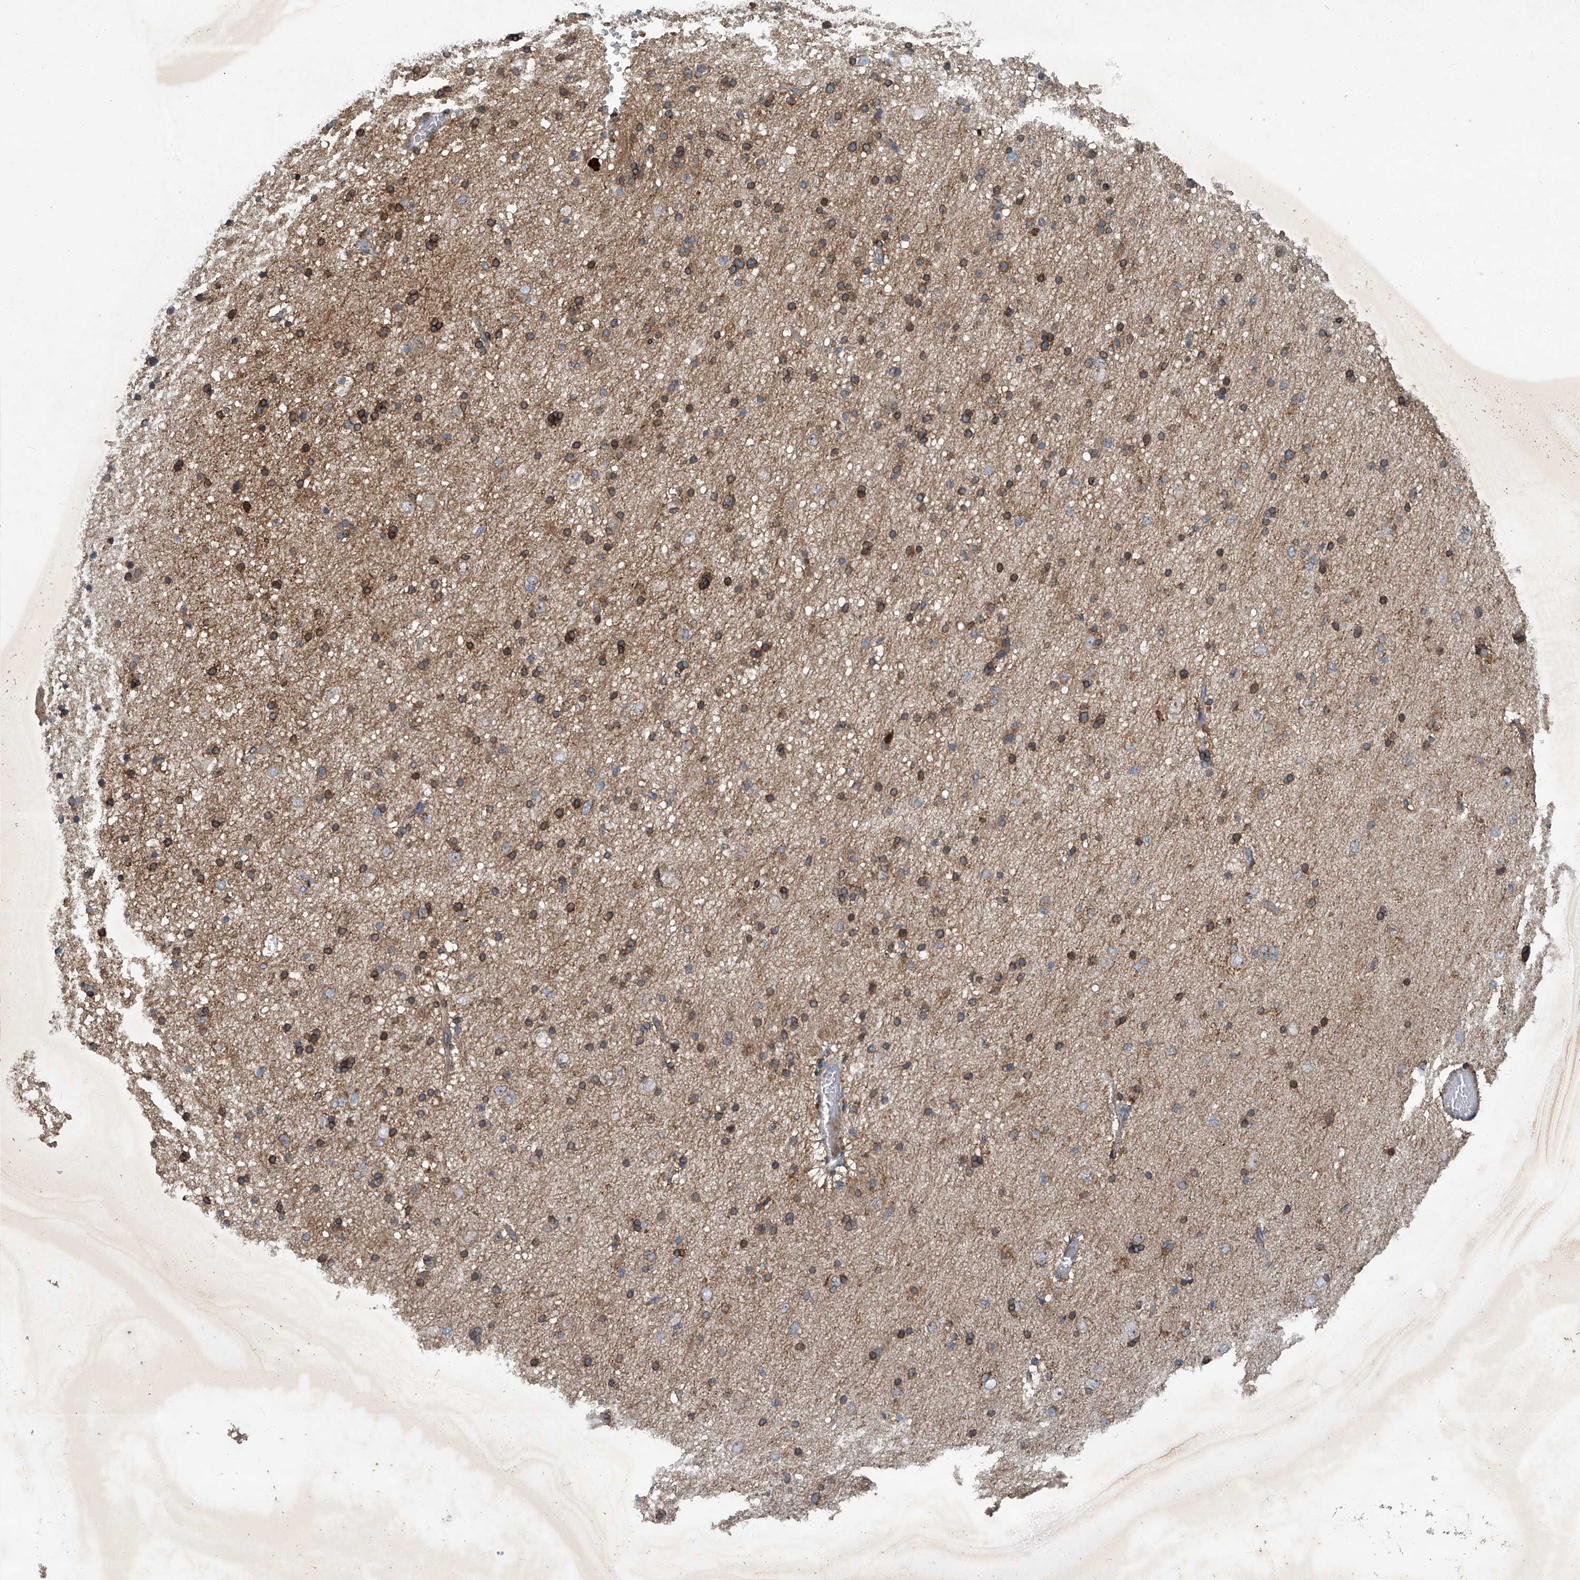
{"staining": {"intensity": "negative", "quantity": "none", "location": "none"}, "tissue": "cerebral cortex", "cell_type": "Endothelial cells", "image_type": "normal", "snomed": [{"axis": "morphology", "description": "Normal tissue, NOS"}, {"axis": "topography", "description": "Cerebral cortex"}], "caption": "Photomicrograph shows no significant protein expression in endothelial cells of unremarkable cerebral cortex.", "gene": "GPR132", "patient": {"sex": "male", "age": 34}}